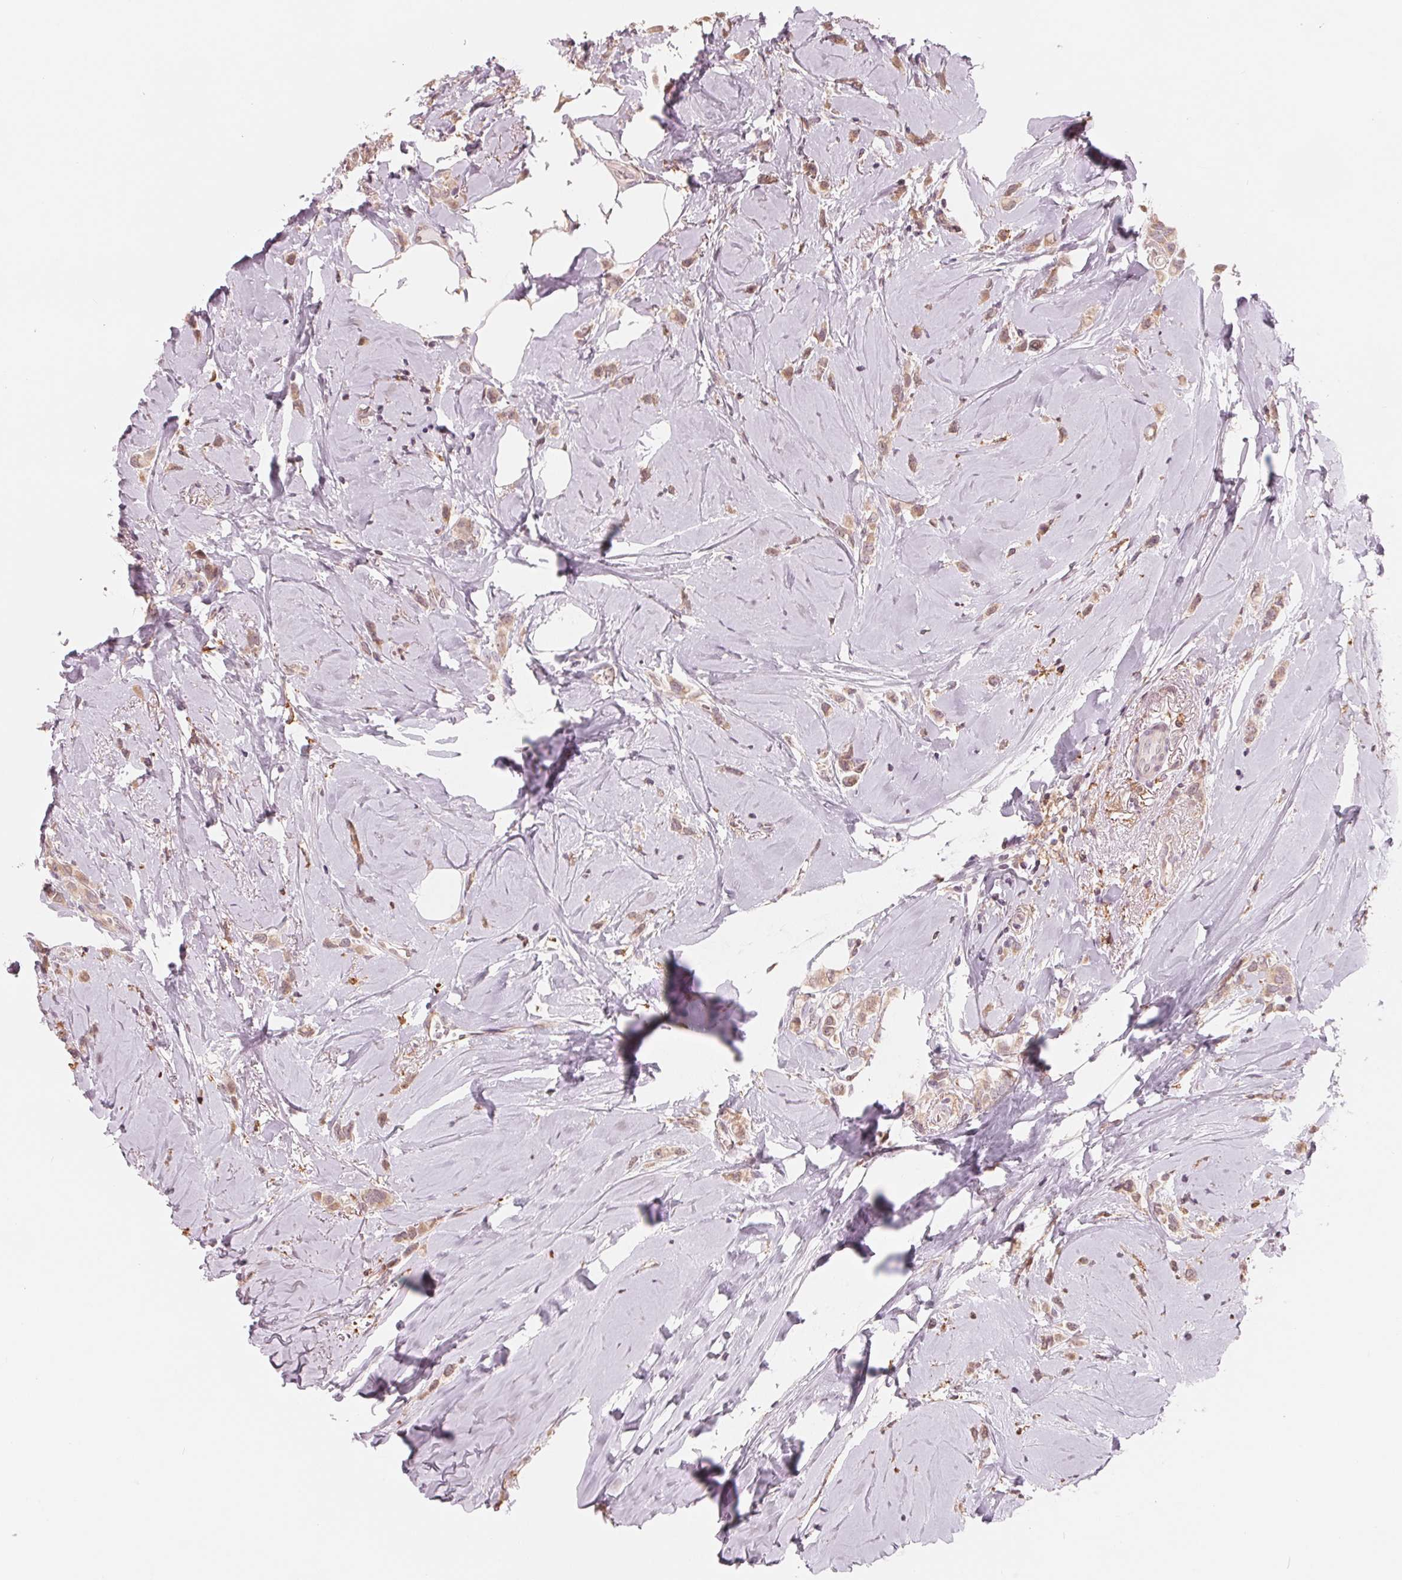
{"staining": {"intensity": "weak", "quantity": ">75%", "location": "cytoplasmic/membranous,nuclear"}, "tissue": "breast cancer", "cell_type": "Tumor cells", "image_type": "cancer", "snomed": [{"axis": "morphology", "description": "Lobular carcinoma"}, {"axis": "topography", "description": "Breast"}], "caption": "There is low levels of weak cytoplasmic/membranous and nuclear positivity in tumor cells of lobular carcinoma (breast), as demonstrated by immunohistochemical staining (brown color).", "gene": "IL9R", "patient": {"sex": "female", "age": 66}}